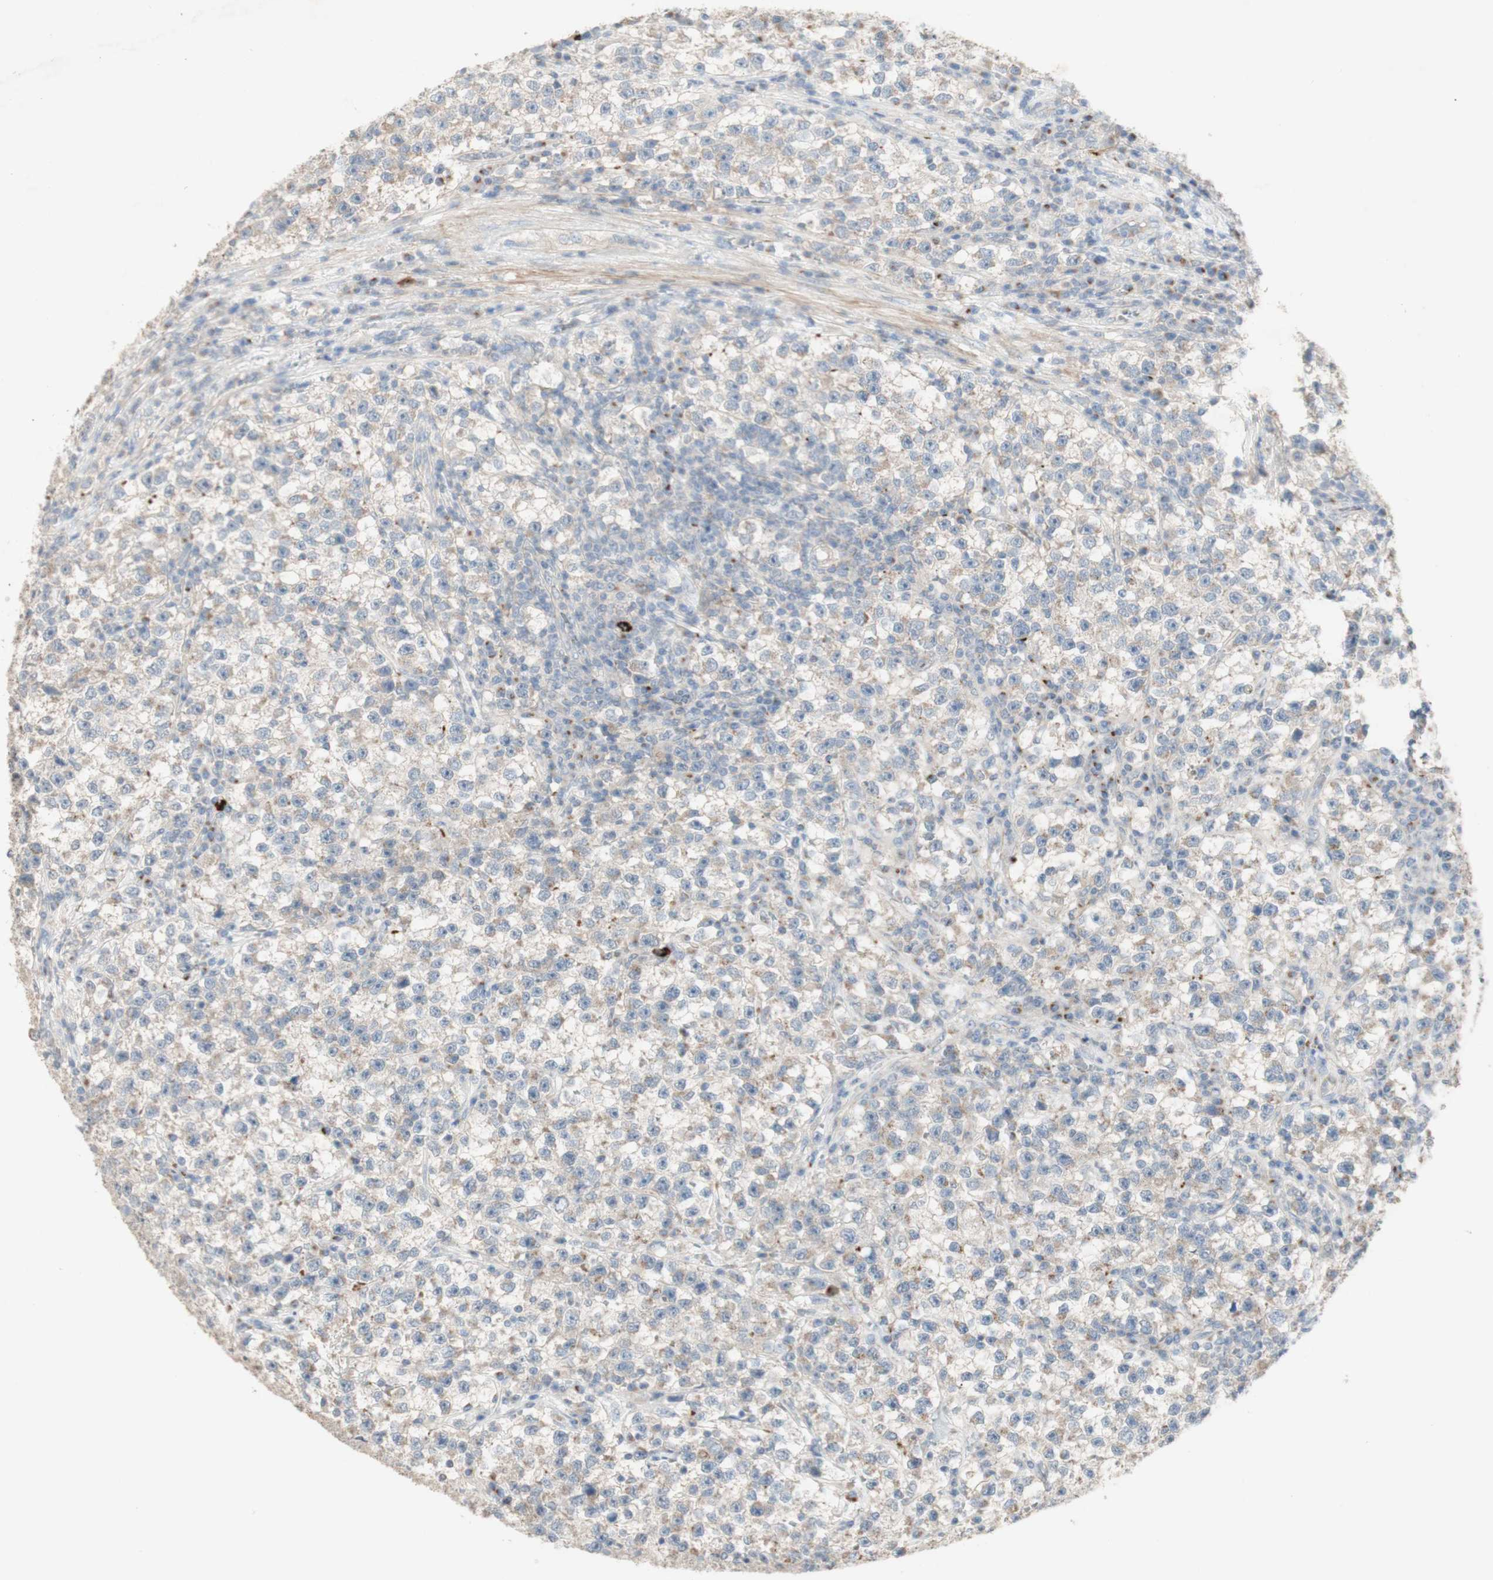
{"staining": {"intensity": "moderate", "quantity": "<25%", "location": "cytoplasmic/membranous"}, "tissue": "testis cancer", "cell_type": "Tumor cells", "image_type": "cancer", "snomed": [{"axis": "morphology", "description": "Seminoma, NOS"}, {"axis": "topography", "description": "Testis"}], "caption": "The histopathology image reveals a brown stain indicating the presence of a protein in the cytoplasmic/membranous of tumor cells in testis cancer.", "gene": "MANEA", "patient": {"sex": "male", "age": 22}}